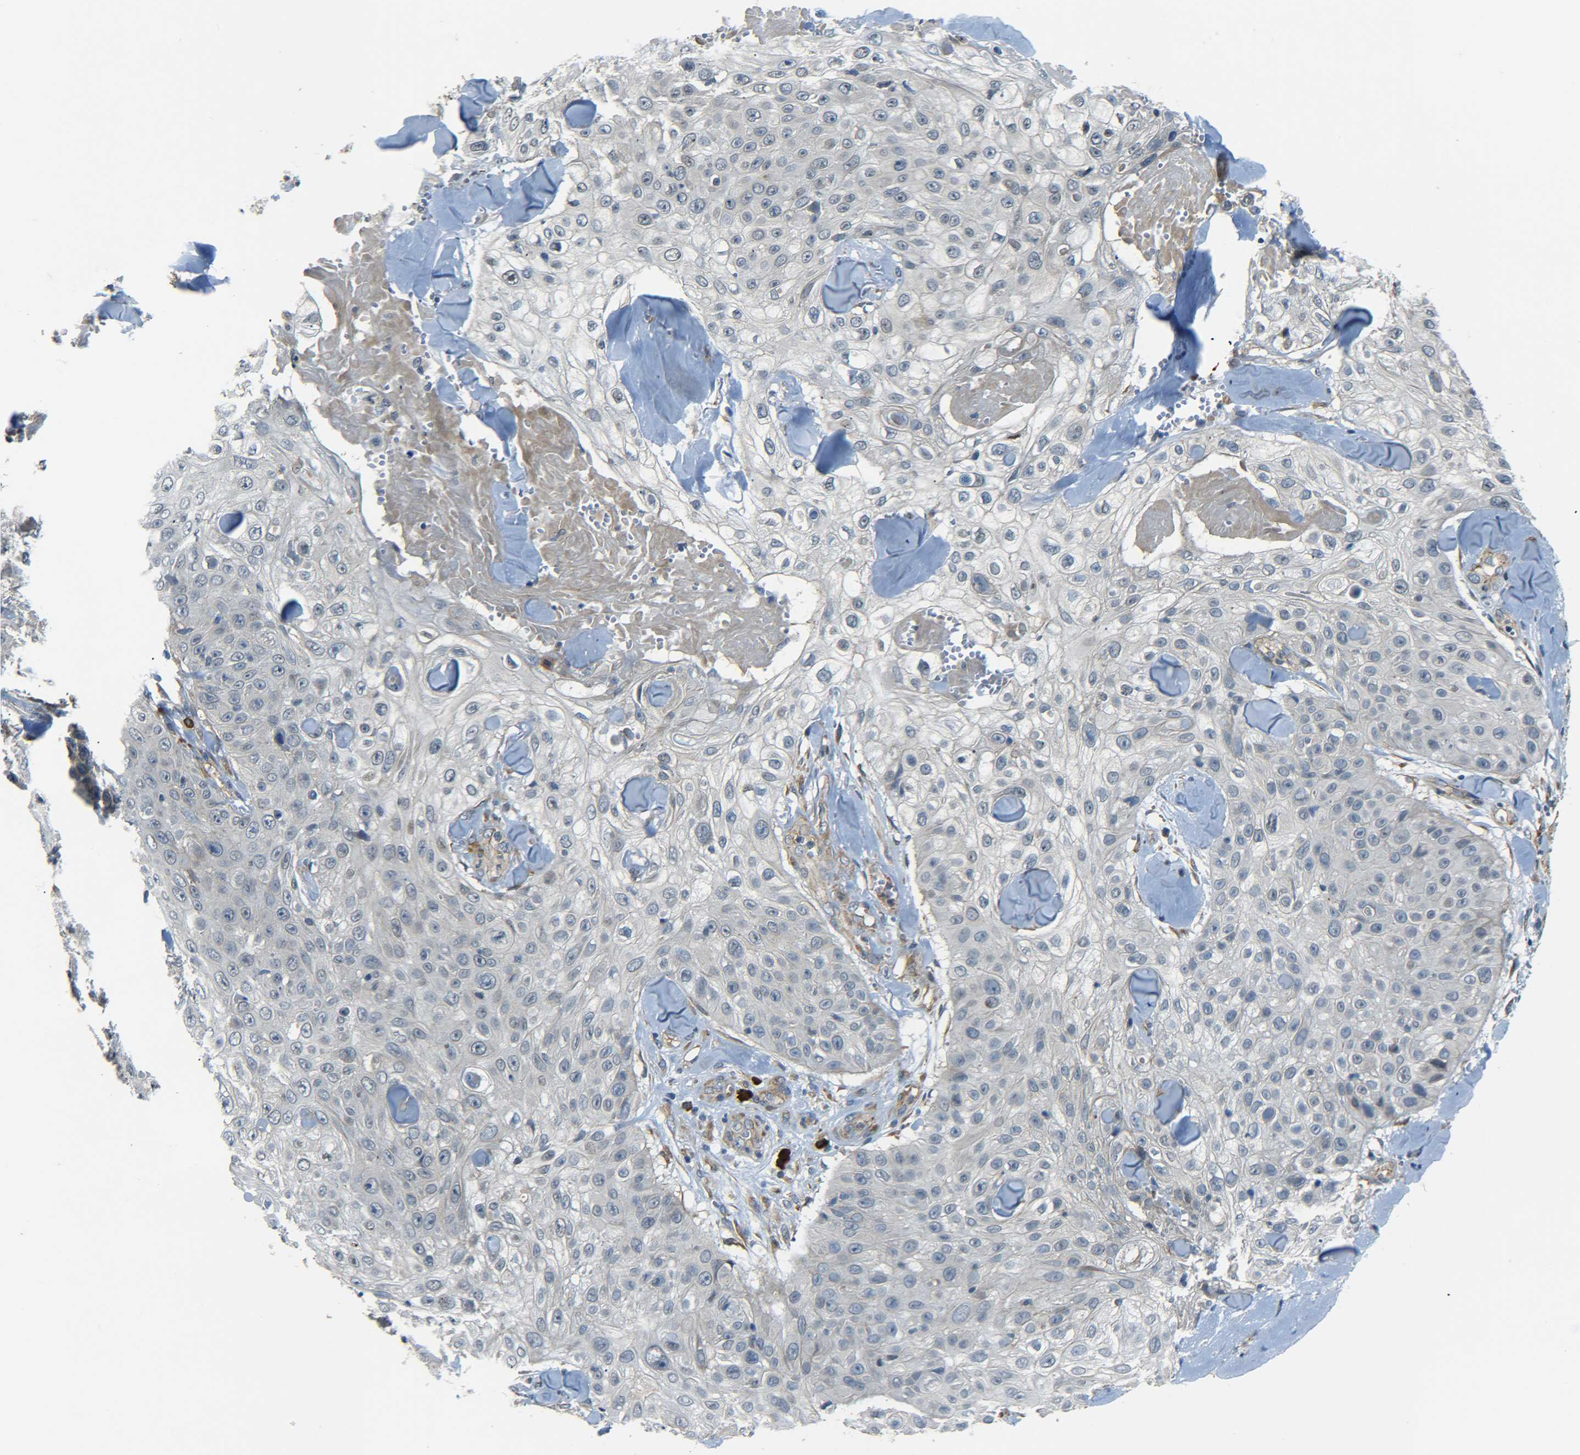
{"staining": {"intensity": "negative", "quantity": "none", "location": "none"}, "tissue": "skin cancer", "cell_type": "Tumor cells", "image_type": "cancer", "snomed": [{"axis": "morphology", "description": "Squamous cell carcinoma, NOS"}, {"axis": "topography", "description": "Skin"}], "caption": "Immunohistochemical staining of human skin cancer displays no significant staining in tumor cells.", "gene": "MEIS1", "patient": {"sex": "male", "age": 86}}